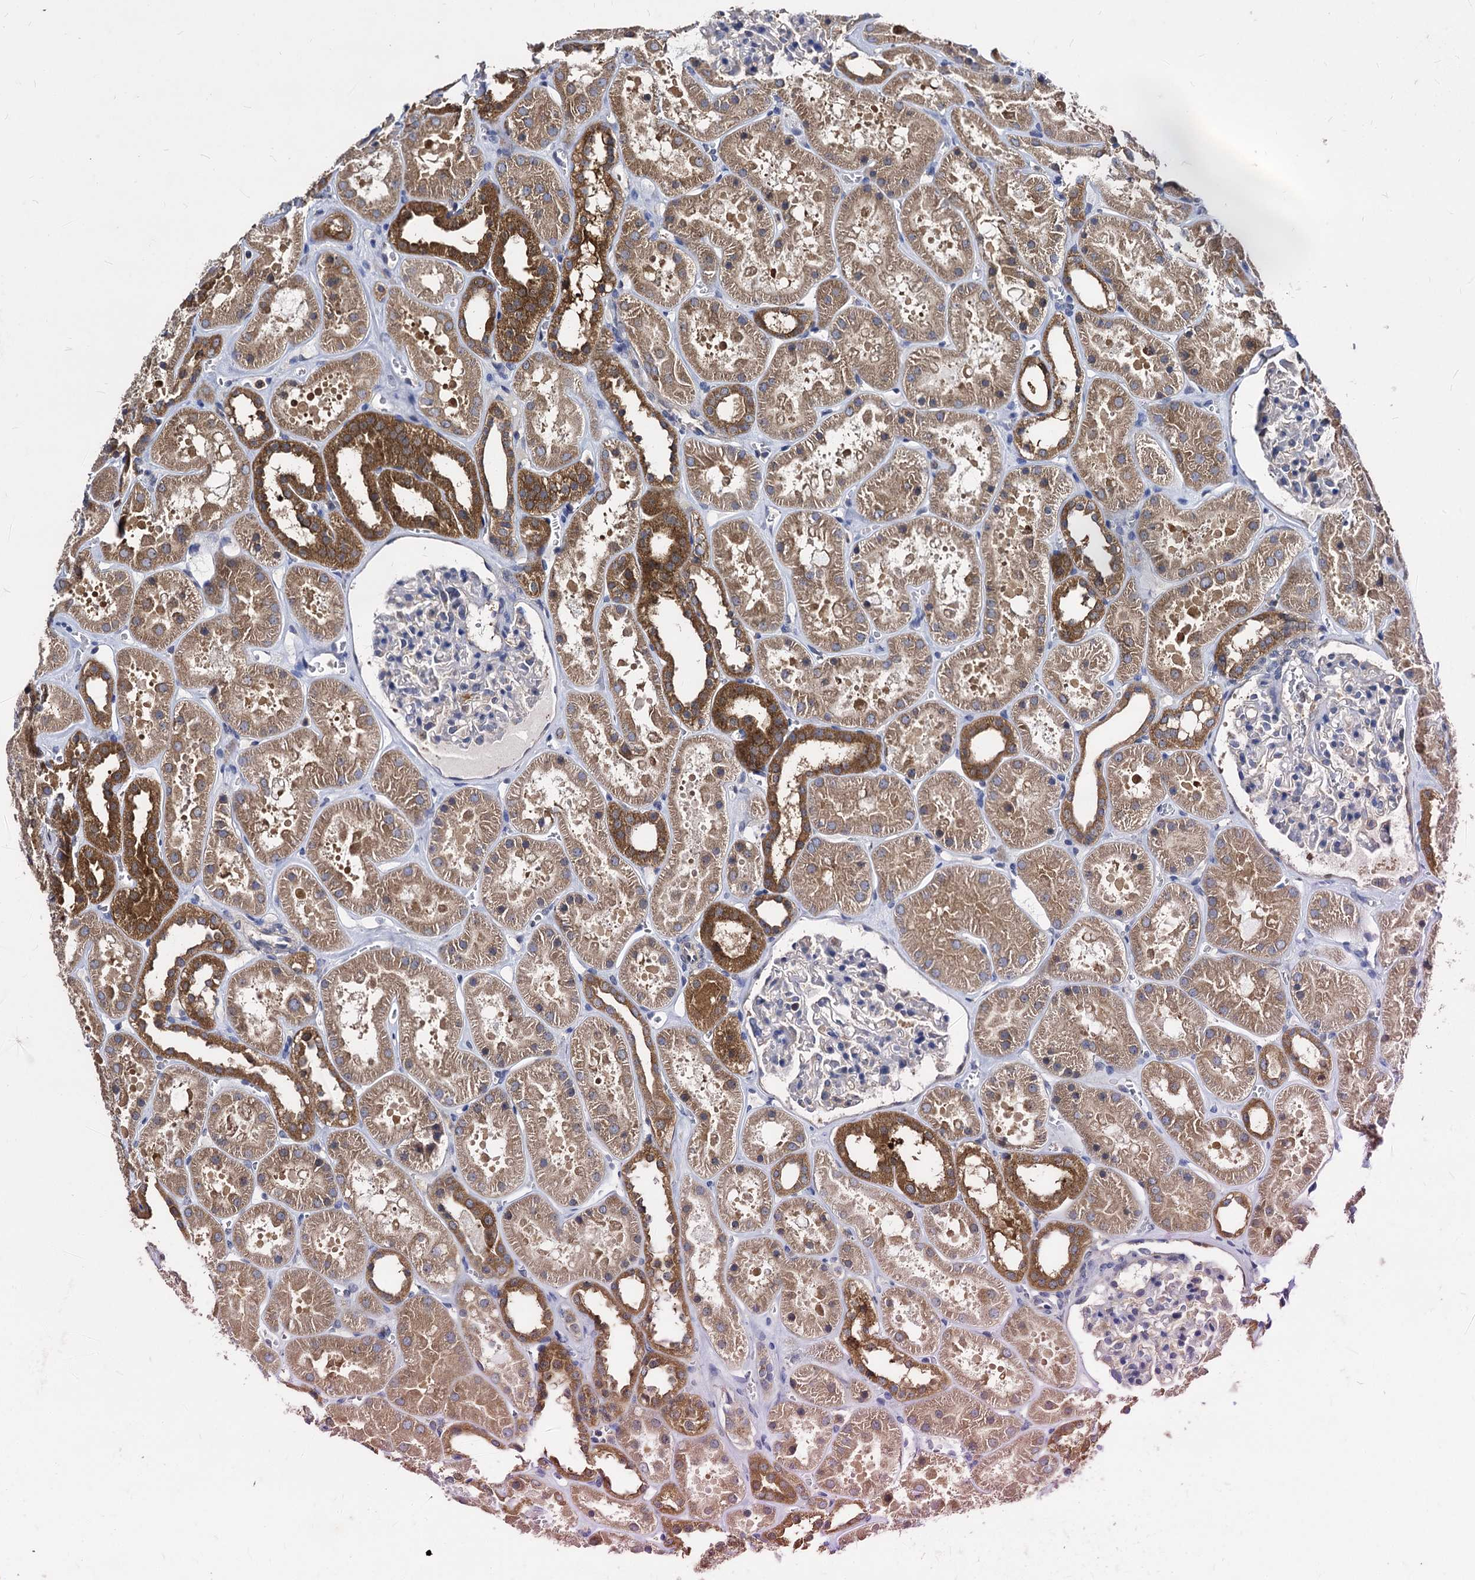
{"staining": {"intensity": "negative", "quantity": "none", "location": "none"}, "tissue": "kidney", "cell_type": "Cells in glomeruli", "image_type": "normal", "snomed": [{"axis": "morphology", "description": "Normal tissue, NOS"}, {"axis": "topography", "description": "Kidney"}], "caption": "Immunohistochemistry image of normal kidney: kidney stained with DAB reveals no significant protein positivity in cells in glomeruli.", "gene": "NME1", "patient": {"sex": "female", "age": 41}}